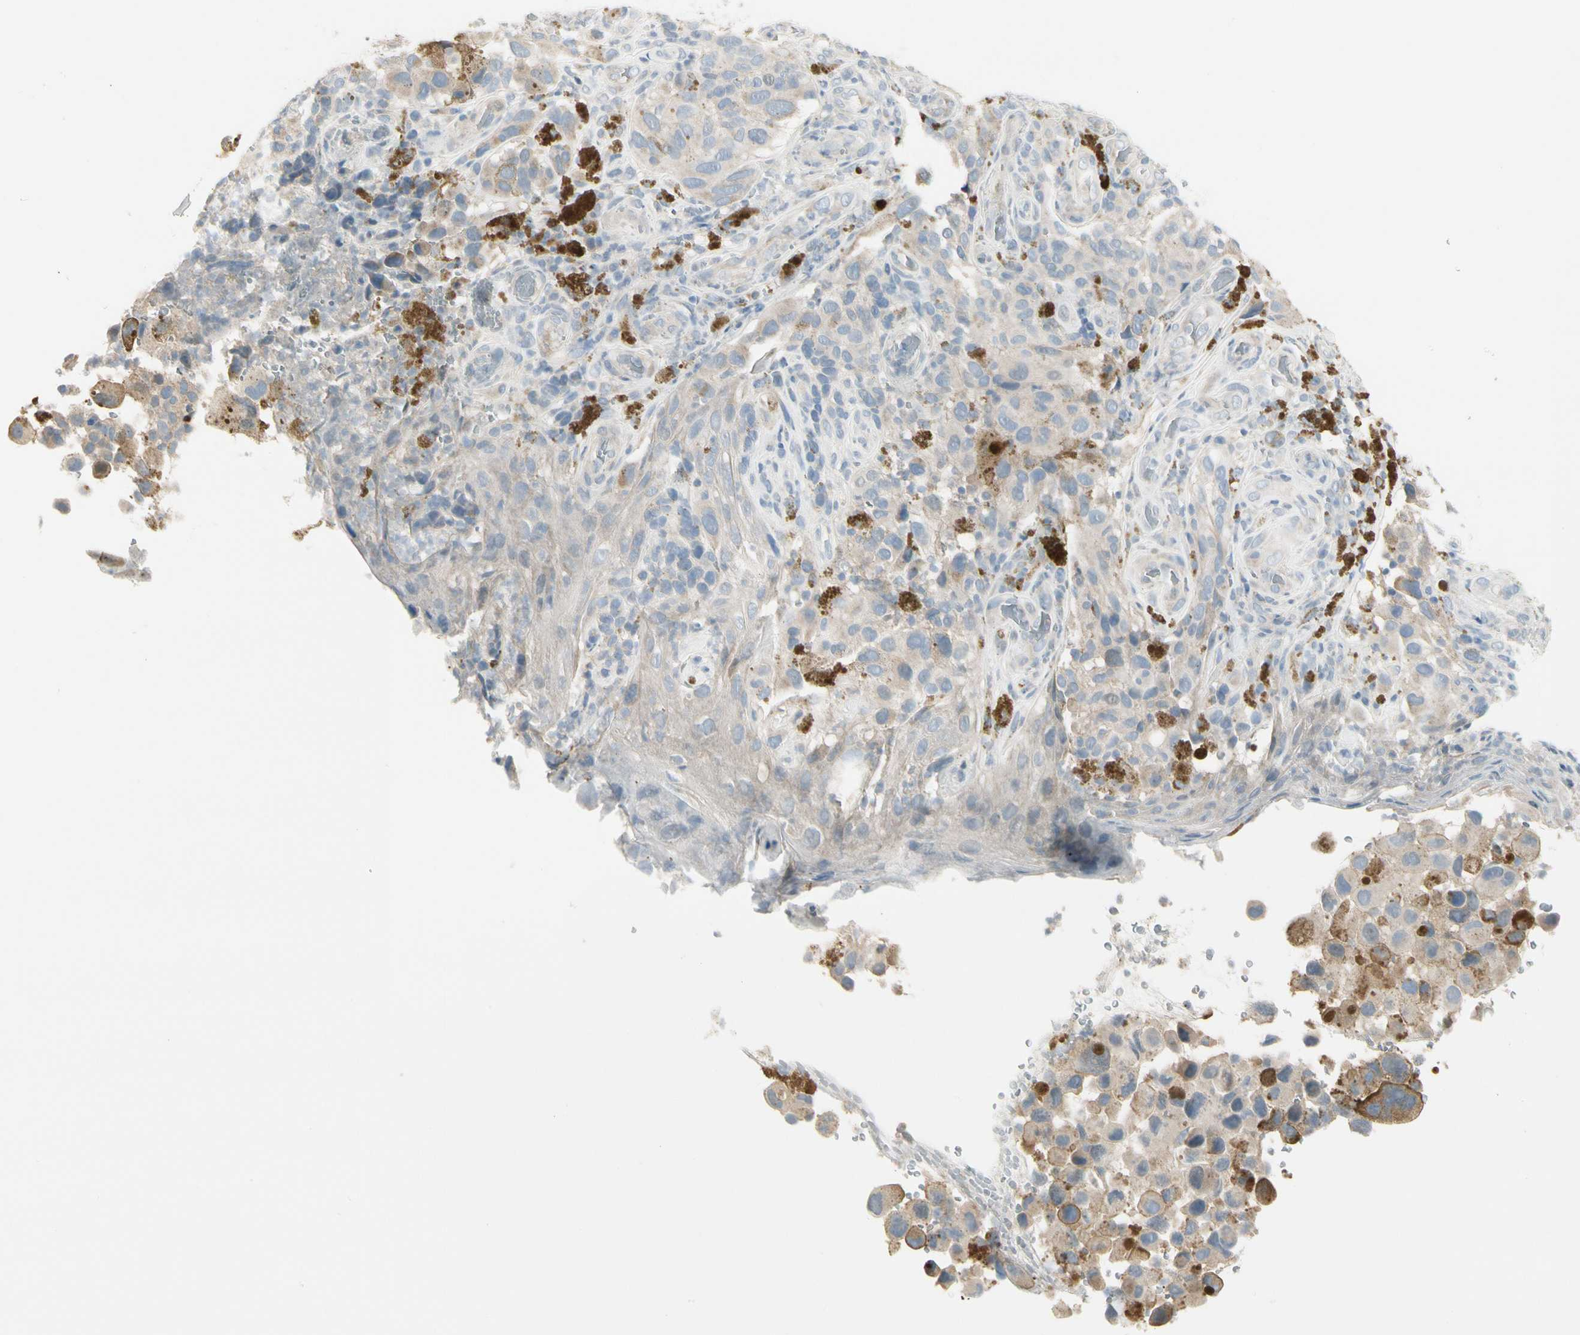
{"staining": {"intensity": "negative", "quantity": "none", "location": "none"}, "tissue": "melanoma", "cell_type": "Tumor cells", "image_type": "cancer", "snomed": [{"axis": "morphology", "description": "Malignant melanoma, NOS"}, {"axis": "topography", "description": "Skin"}], "caption": "Human melanoma stained for a protein using immunohistochemistry (IHC) reveals no expression in tumor cells.", "gene": "CYP2E1", "patient": {"sex": "female", "age": 73}}